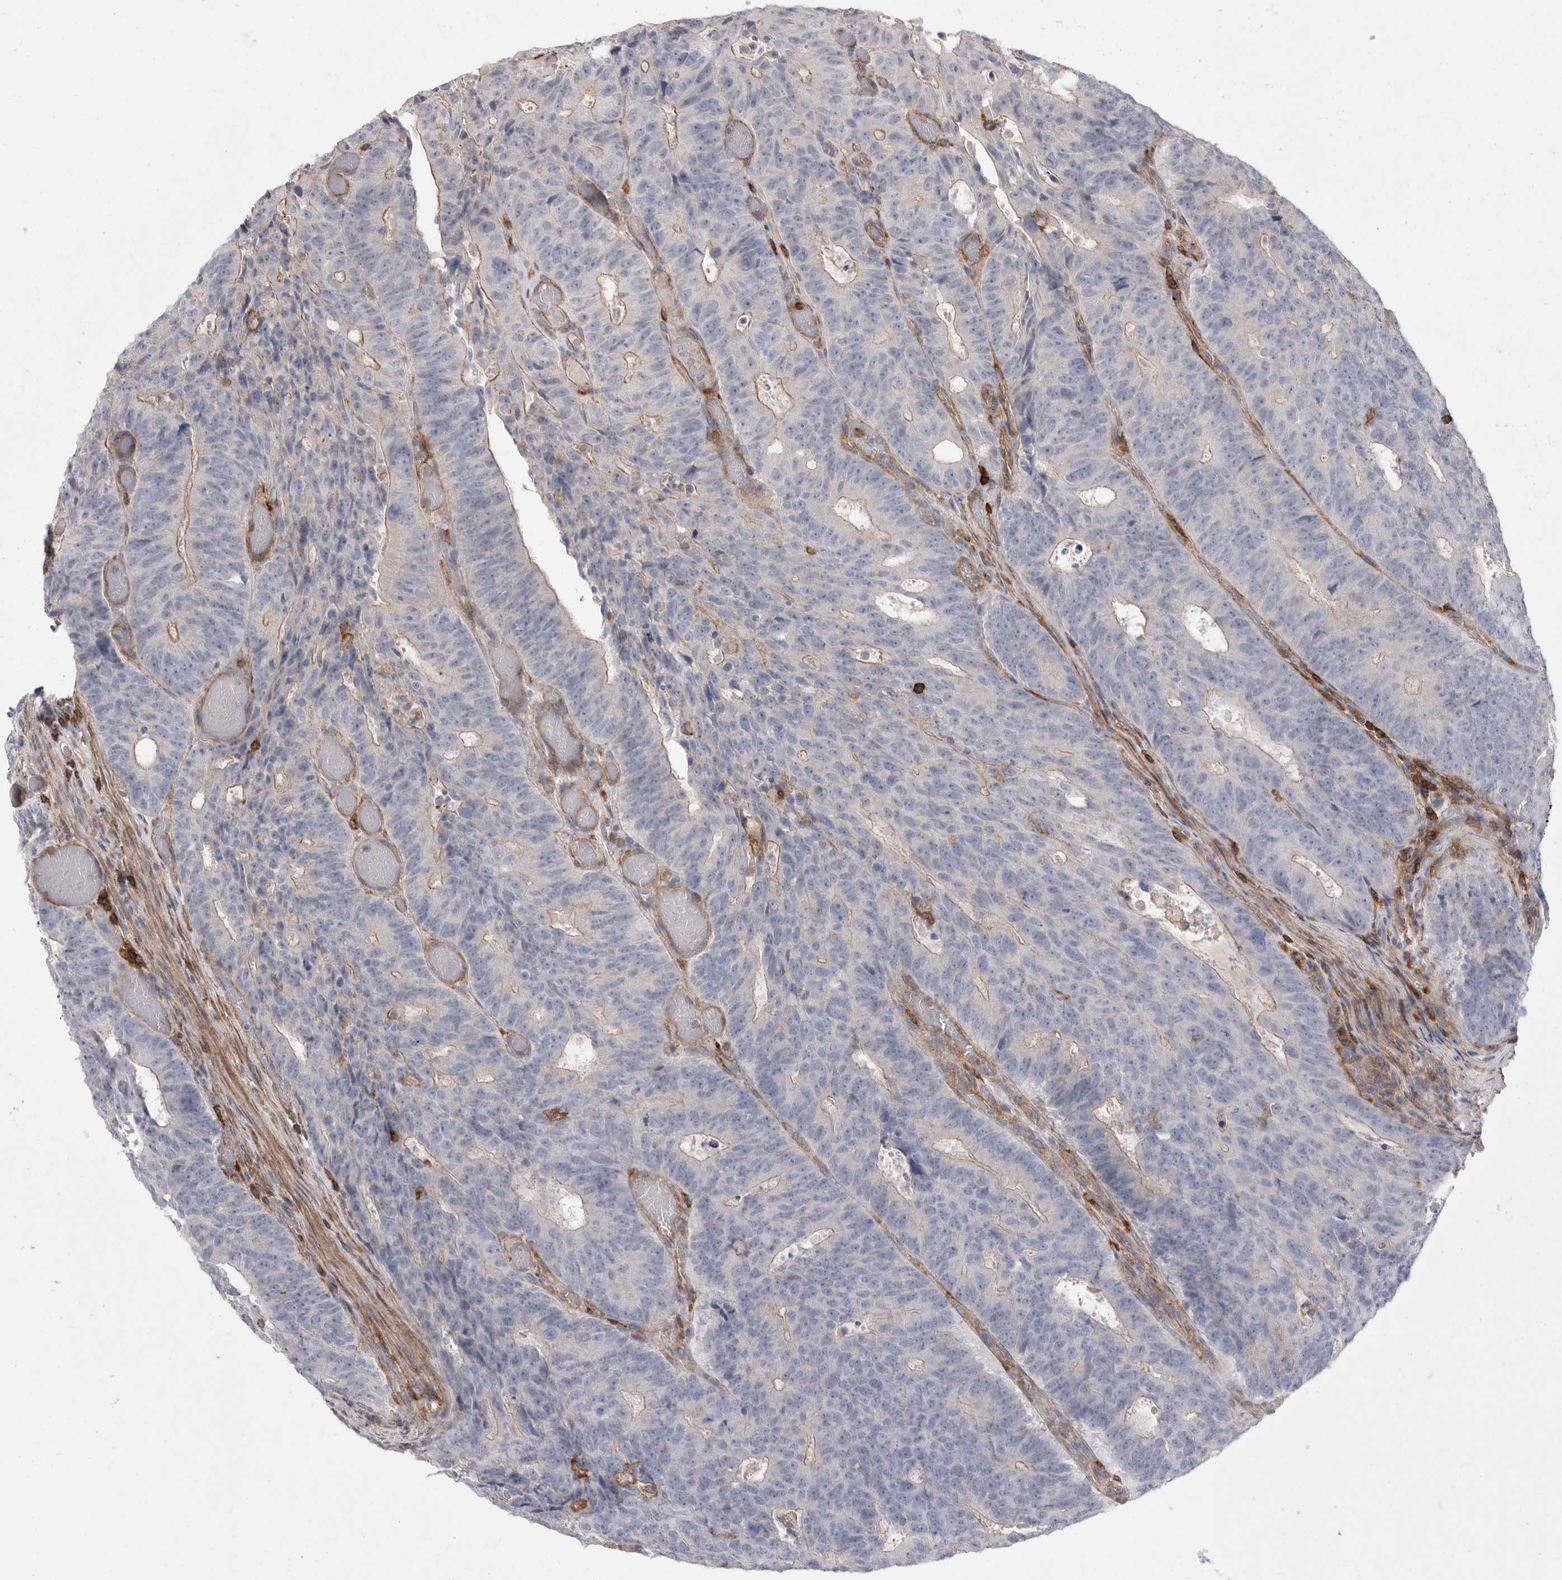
{"staining": {"intensity": "negative", "quantity": "none", "location": "none"}, "tissue": "colorectal cancer", "cell_type": "Tumor cells", "image_type": "cancer", "snomed": [{"axis": "morphology", "description": "Adenocarcinoma, NOS"}, {"axis": "topography", "description": "Colon"}], "caption": "Micrograph shows no significant protein expression in tumor cells of adenocarcinoma (colorectal). The staining was performed using DAB to visualize the protein expression in brown, while the nuclei were stained in blue with hematoxylin (Magnification: 20x).", "gene": "SIGLEC10", "patient": {"sex": "male", "age": 87}}